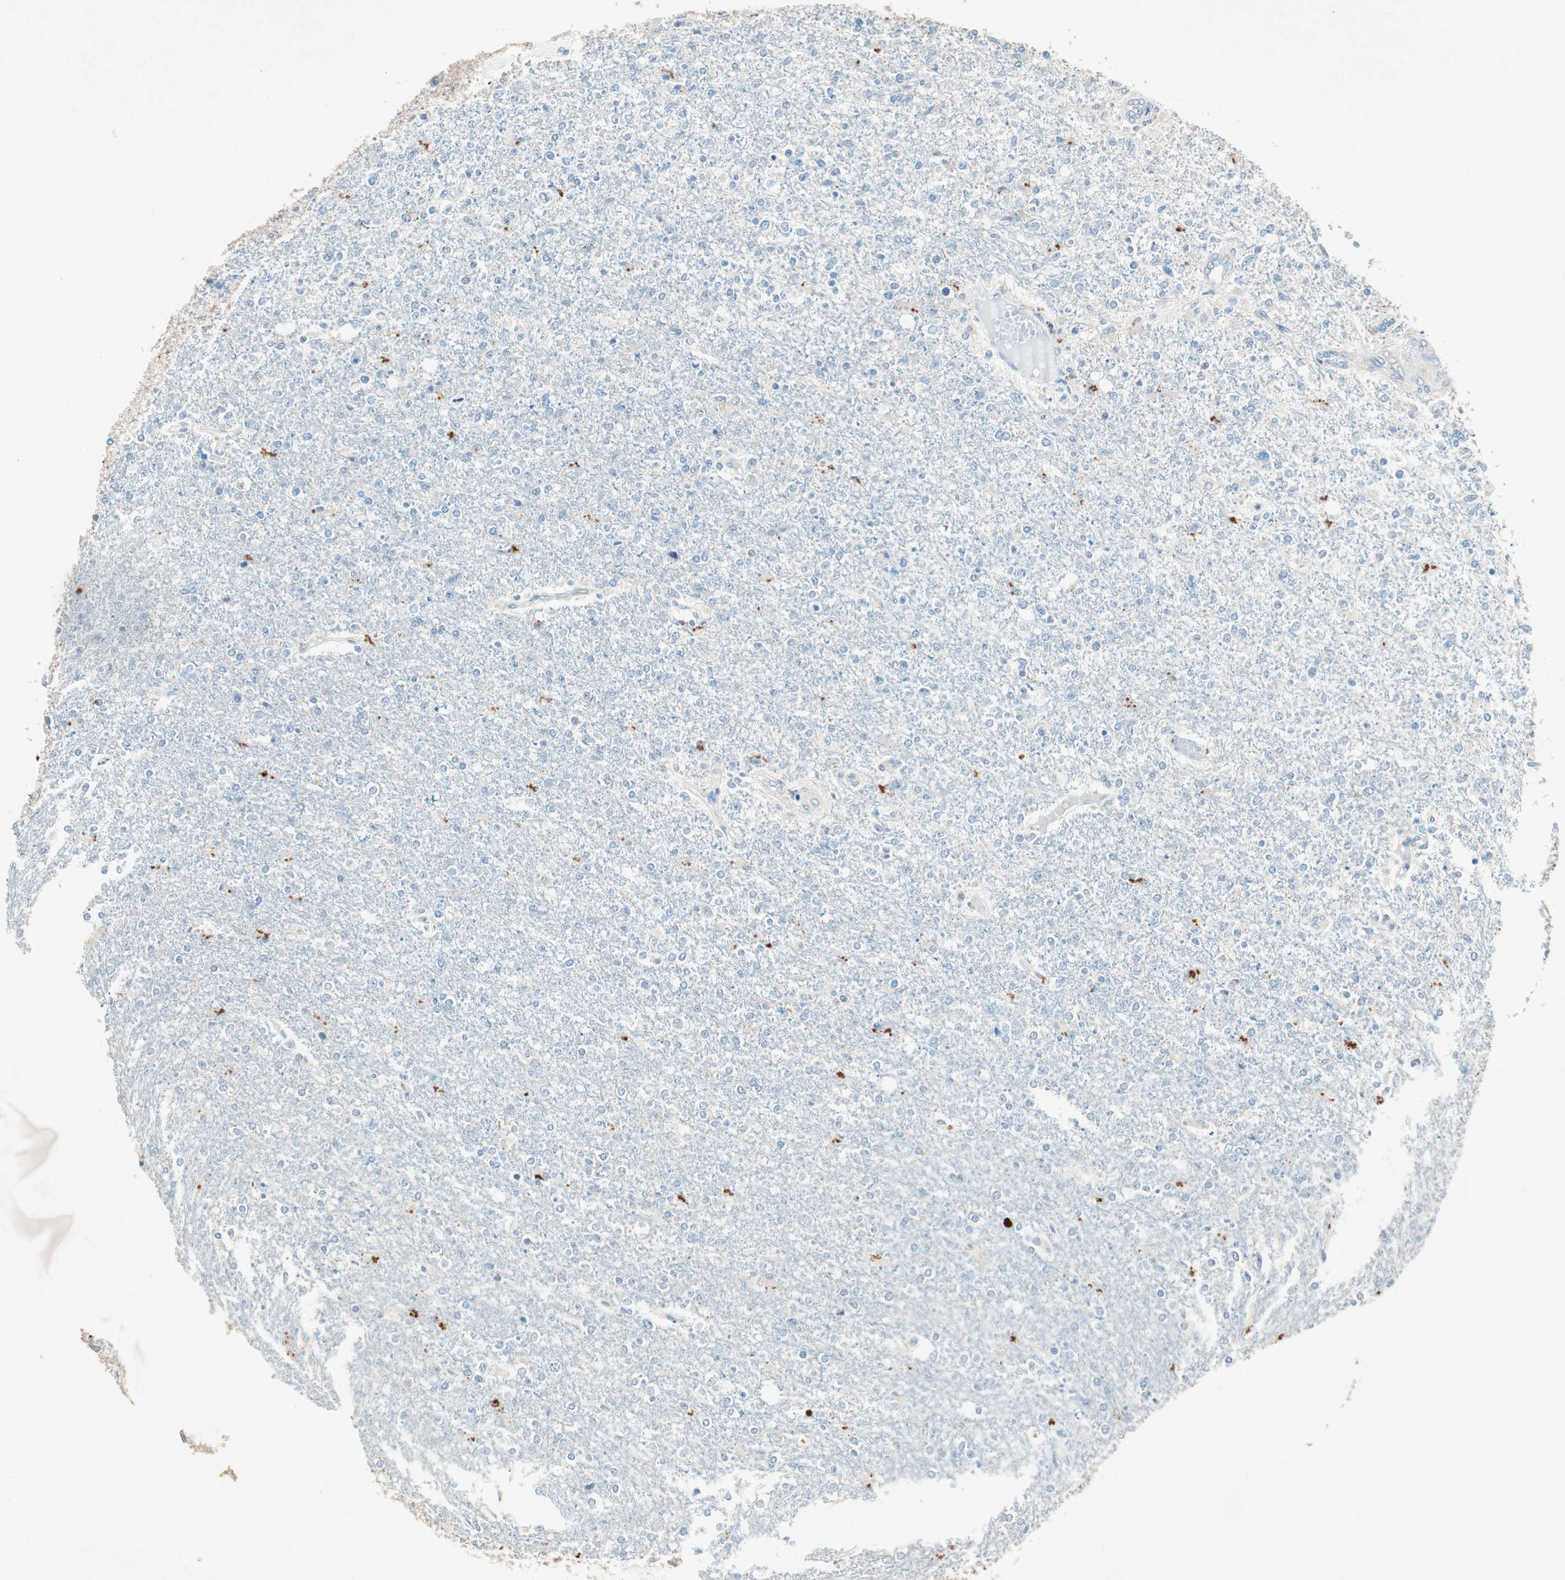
{"staining": {"intensity": "negative", "quantity": "none", "location": "none"}, "tissue": "glioma", "cell_type": "Tumor cells", "image_type": "cancer", "snomed": [{"axis": "morphology", "description": "Glioma, malignant, High grade"}, {"axis": "topography", "description": "Cerebral cortex"}], "caption": "Glioma was stained to show a protein in brown. There is no significant staining in tumor cells.", "gene": "NKAIN1", "patient": {"sex": "male", "age": 76}}